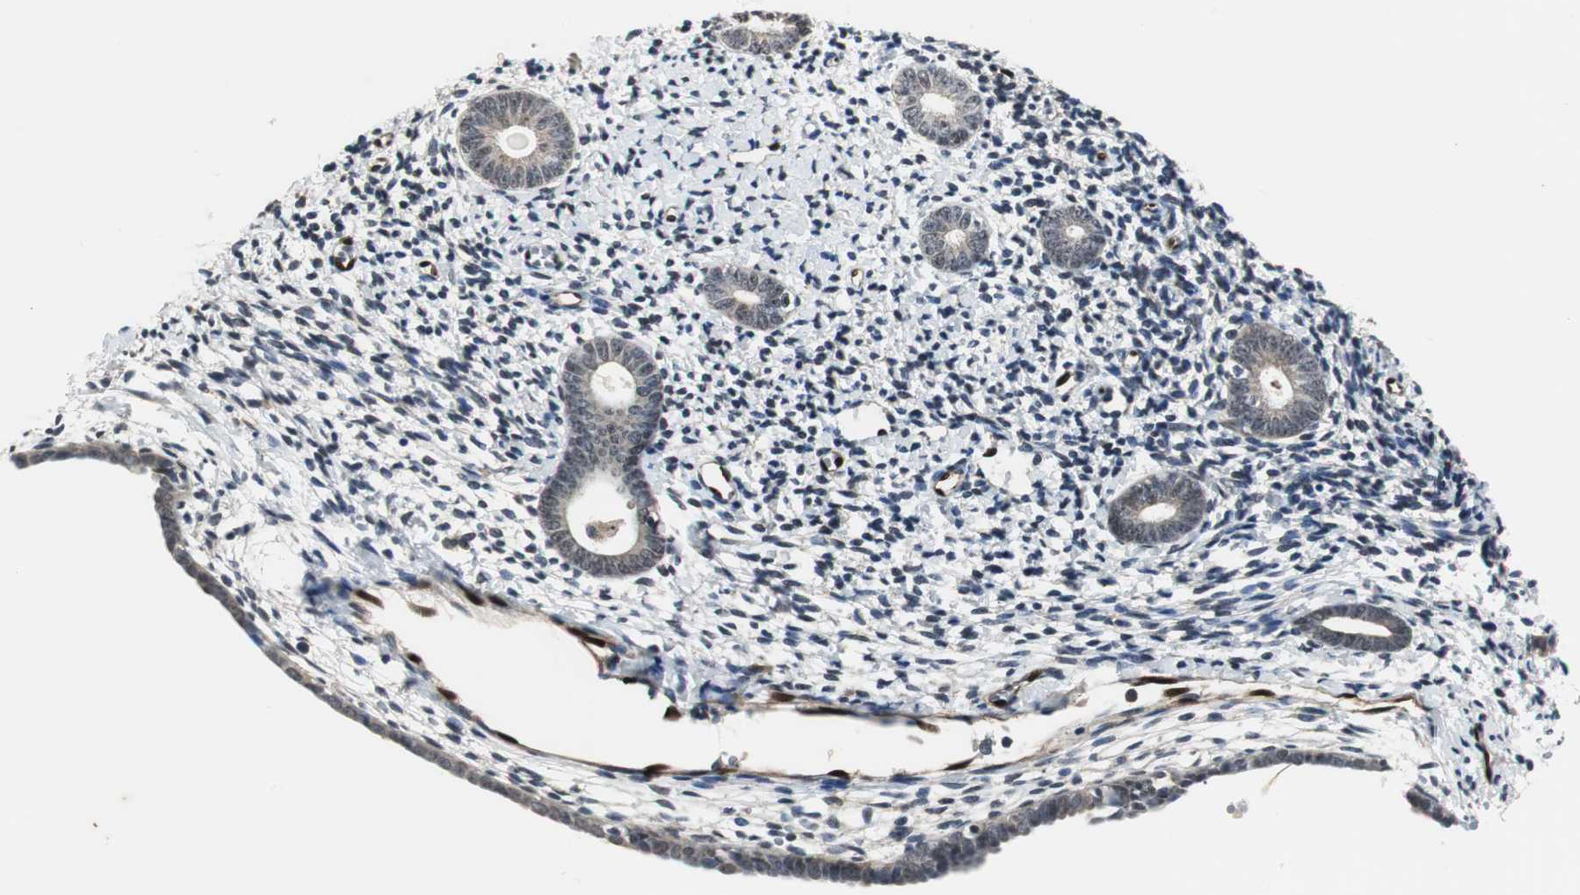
{"staining": {"intensity": "negative", "quantity": "none", "location": "none"}, "tissue": "endometrium", "cell_type": "Cells in endometrial stroma", "image_type": "normal", "snomed": [{"axis": "morphology", "description": "Normal tissue, NOS"}, {"axis": "topography", "description": "Endometrium"}], "caption": "High power microscopy image of an immunohistochemistry (IHC) photomicrograph of normal endometrium, revealing no significant expression in cells in endometrial stroma.", "gene": "SMAD1", "patient": {"sex": "female", "age": 71}}